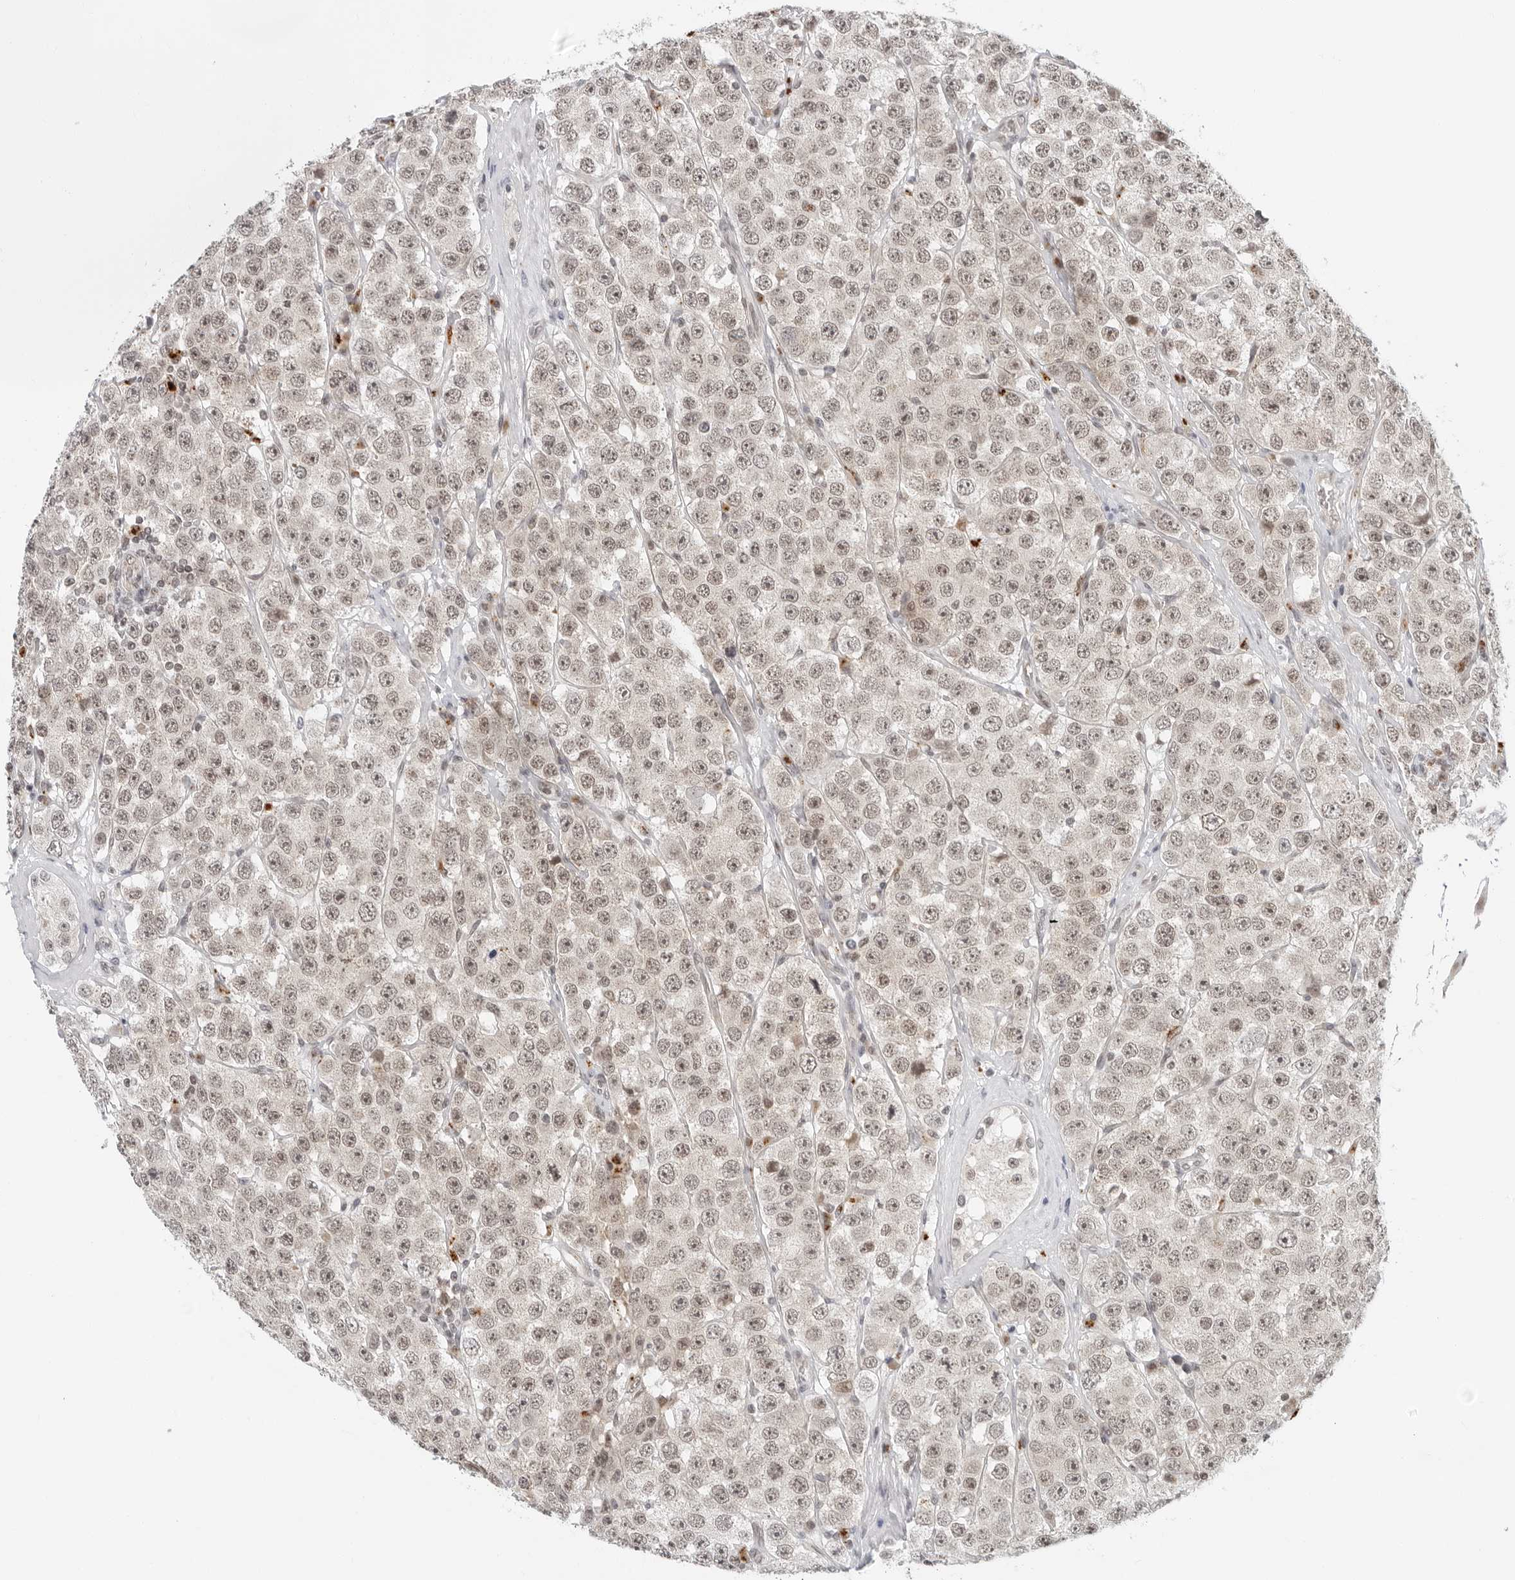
{"staining": {"intensity": "weak", "quantity": "25%-75%", "location": "nuclear"}, "tissue": "testis cancer", "cell_type": "Tumor cells", "image_type": "cancer", "snomed": [{"axis": "morphology", "description": "Seminoma, NOS"}, {"axis": "topography", "description": "Testis"}], "caption": "An image showing weak nuclear expression in approximately 25%-75% of tumor cells in testis cancer (seminoma), as visualized by brown immunohistochemical staining.", "gene": "TOX4", "patient": {"sex": "male", "age": 28}}